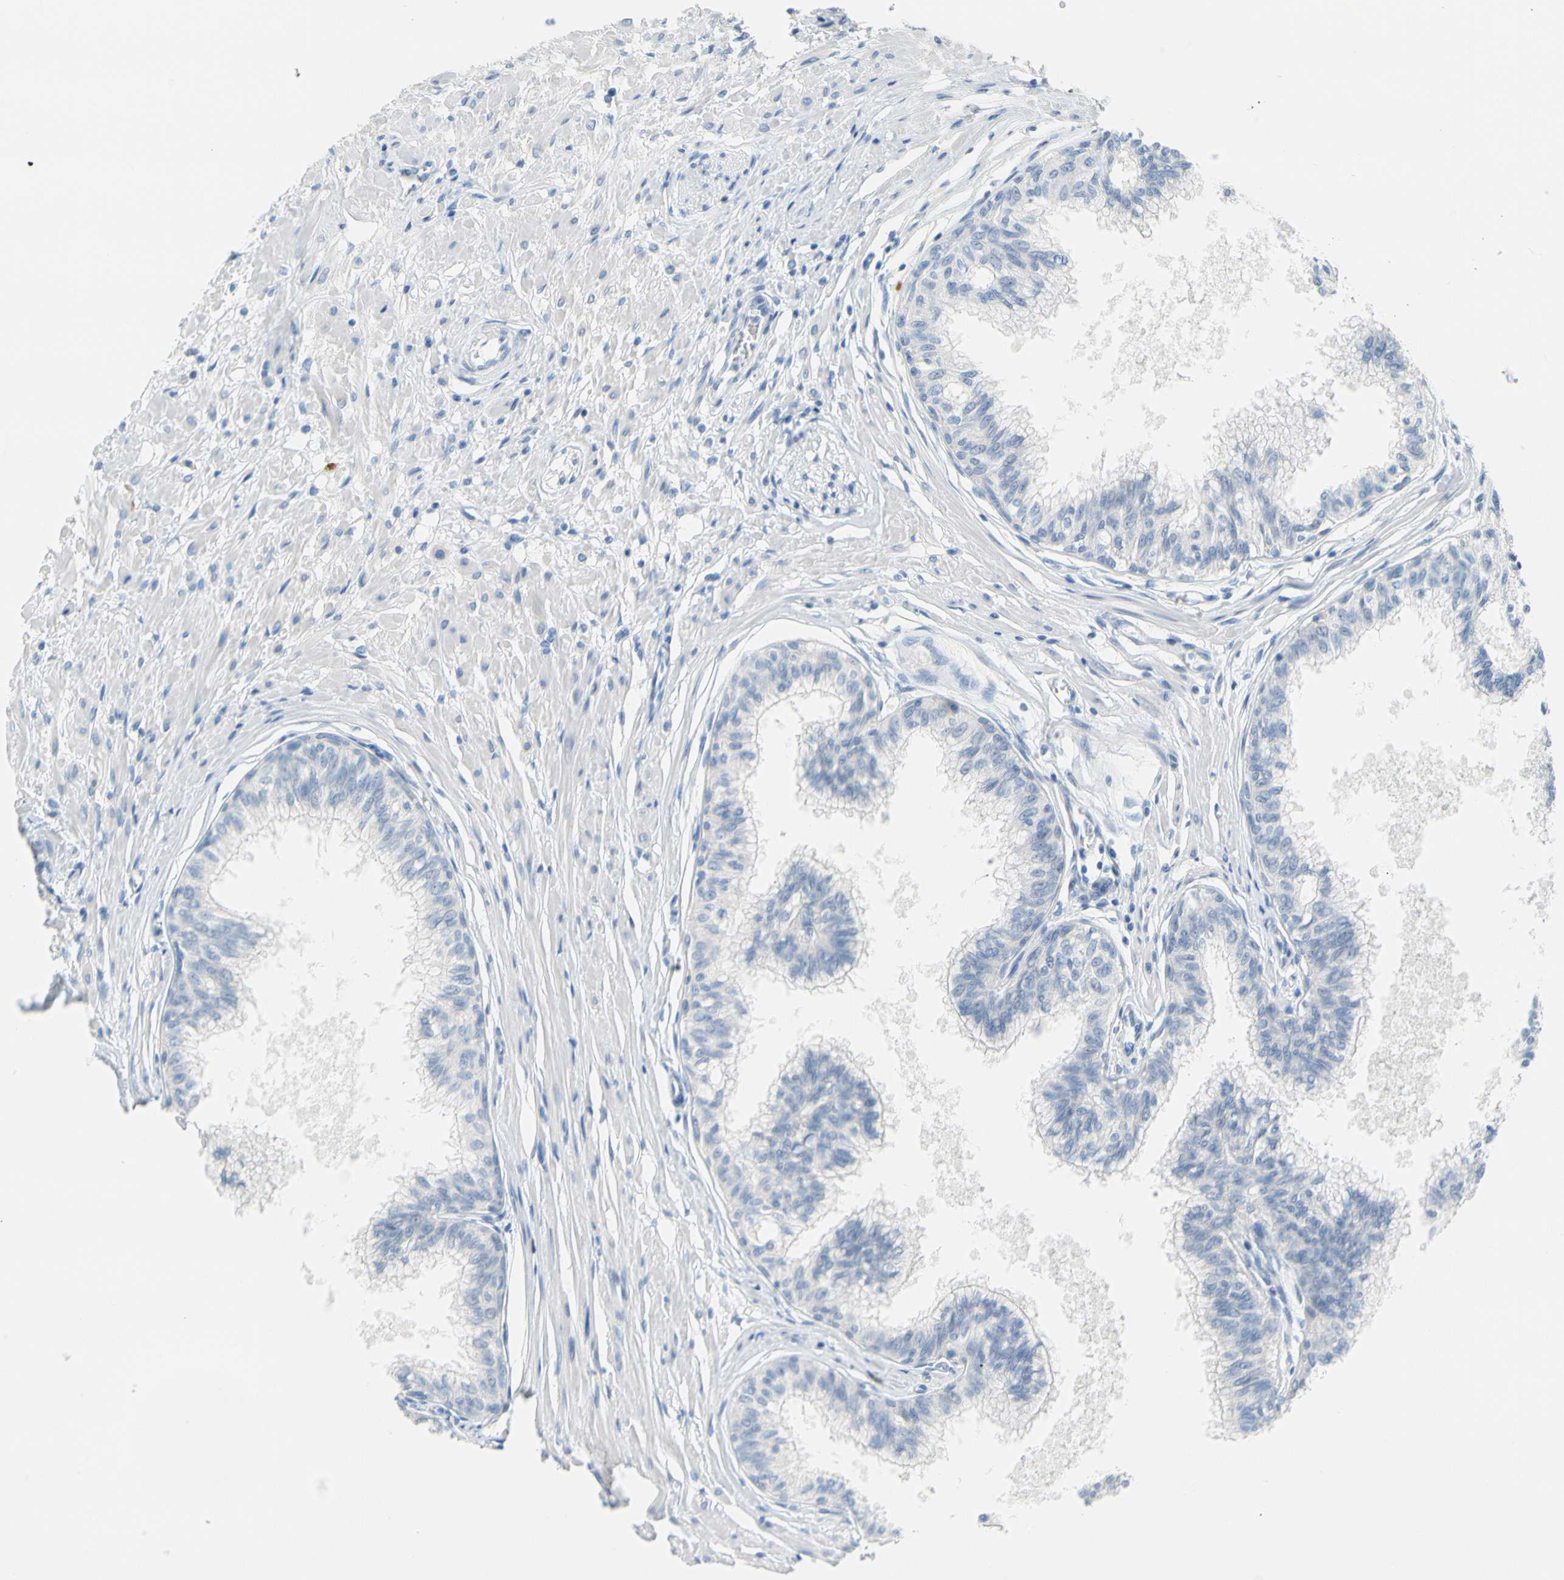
{"staining": {"intensity": "negative", "quantity": "none", "location": "none"}, "tissue": "prostate", "cell_type": "Glandular cells", "image_type": "normal", "snomed": [{"axis": "morphology", "description": "Normal tissue, NOS"}, {"axis": "topography", "description": "Prostate"}, {"axis": "topography", "description": "Seminal veicle"}], "caption": "High magnification brightfield microscopy of normal prostate stained with DAB (brown) and counterstained with hematoxylin (blue): glandular cells show no significant expression. (DAB immunohistochemistry with hematoxylin counter stain).", "gene": "TACC3", "patient": {"sex": "male", "age": 60}}